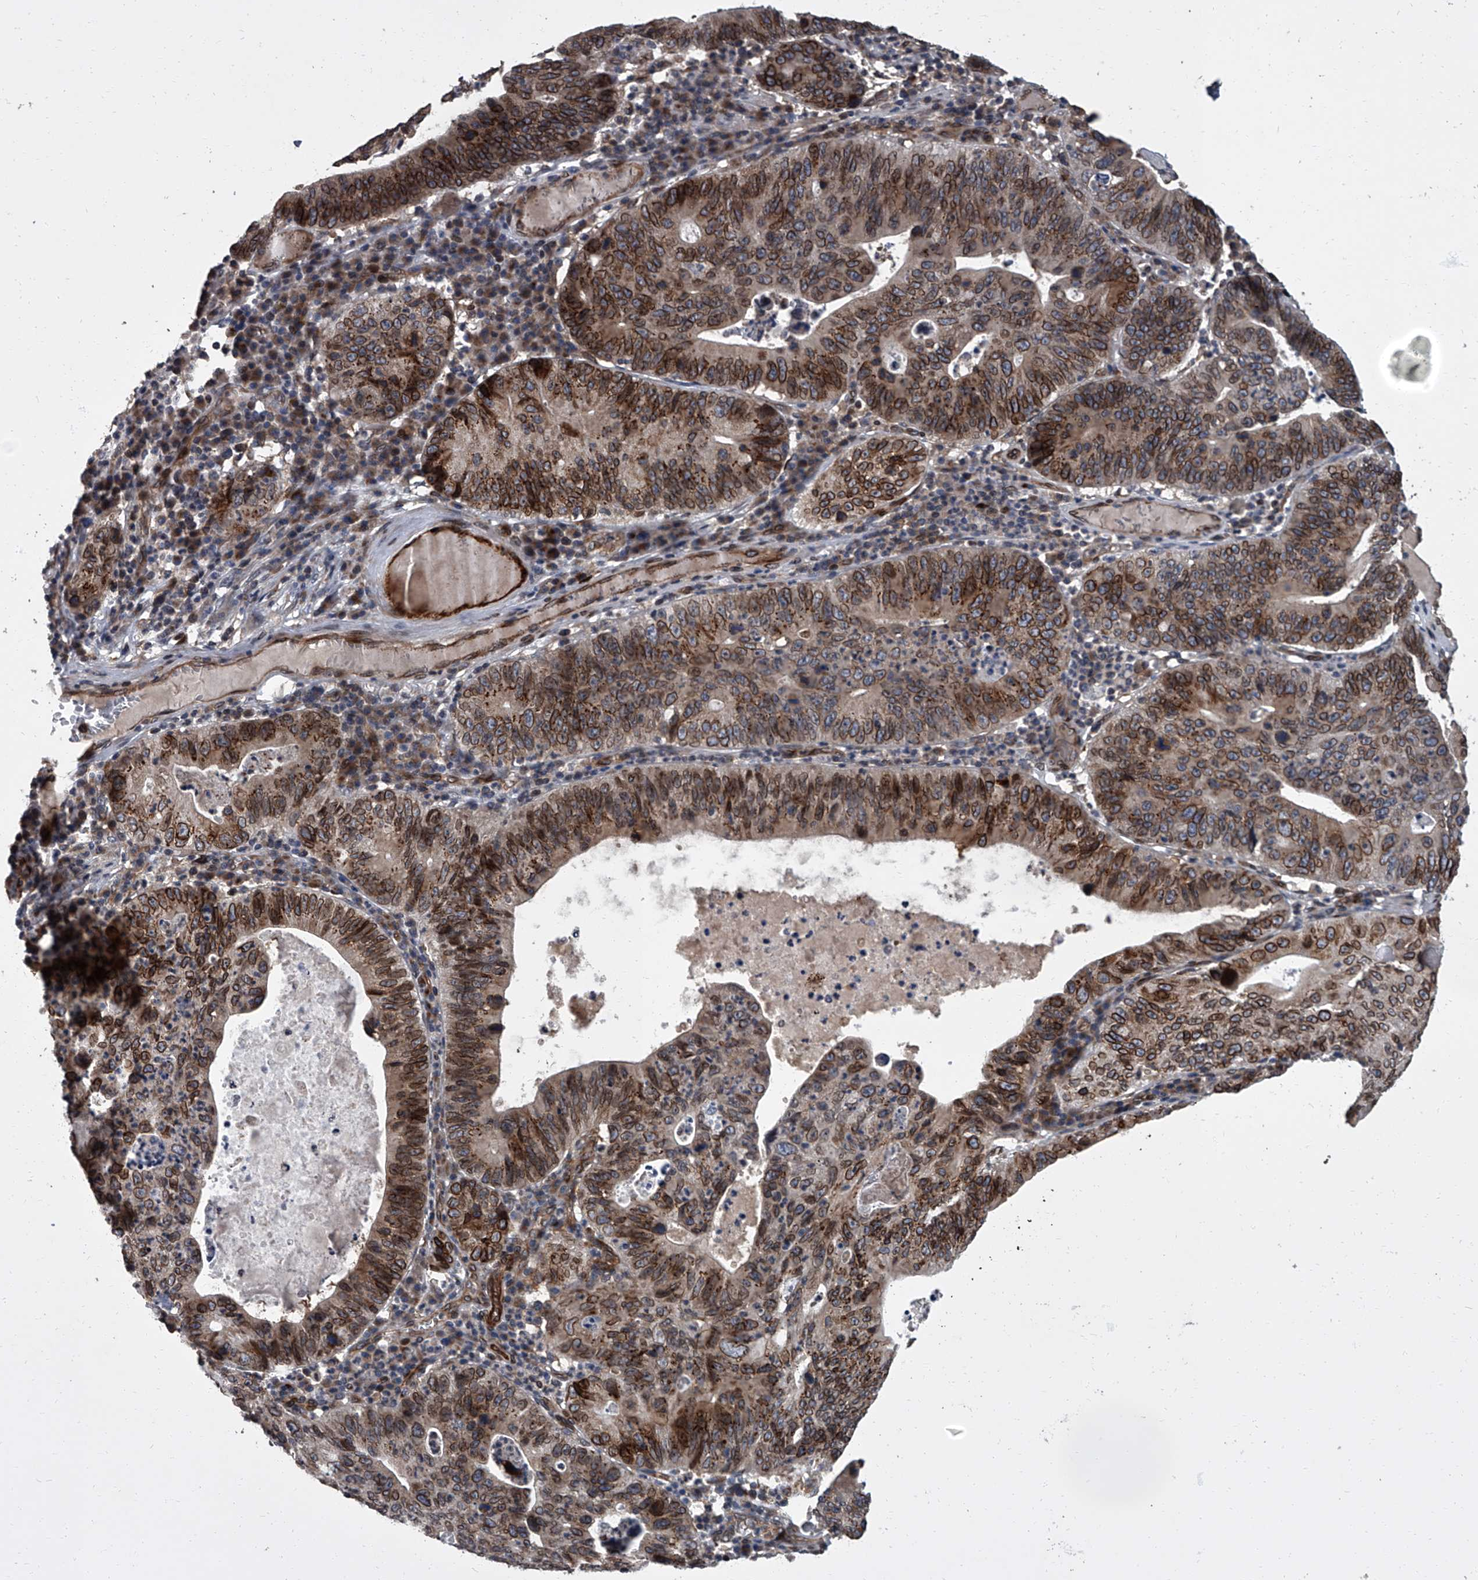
{"staining": {"intensity": "moderate", "quantity": ">75%", "location": "cytoplasmic/membranous,nuclear"}, "tissue": "stomach cancer", "cell_type": "Tumor cells", "image_type": "cancer", "snomed": [{"axis": "morphology", "description": "Adenocarcinoma, NOS"}, {"axis": "topography", "description": "Stomach"}], "caption": "Adenocarcinoma (stomach) was stained to show a protein in brown. There is medium levels of moderate cytoplasmic/membranous and nuclear positivity in about >75% of tumor cells.", "gene": "LRRC8C", "patient": {"sex": "male", "age": 59}}